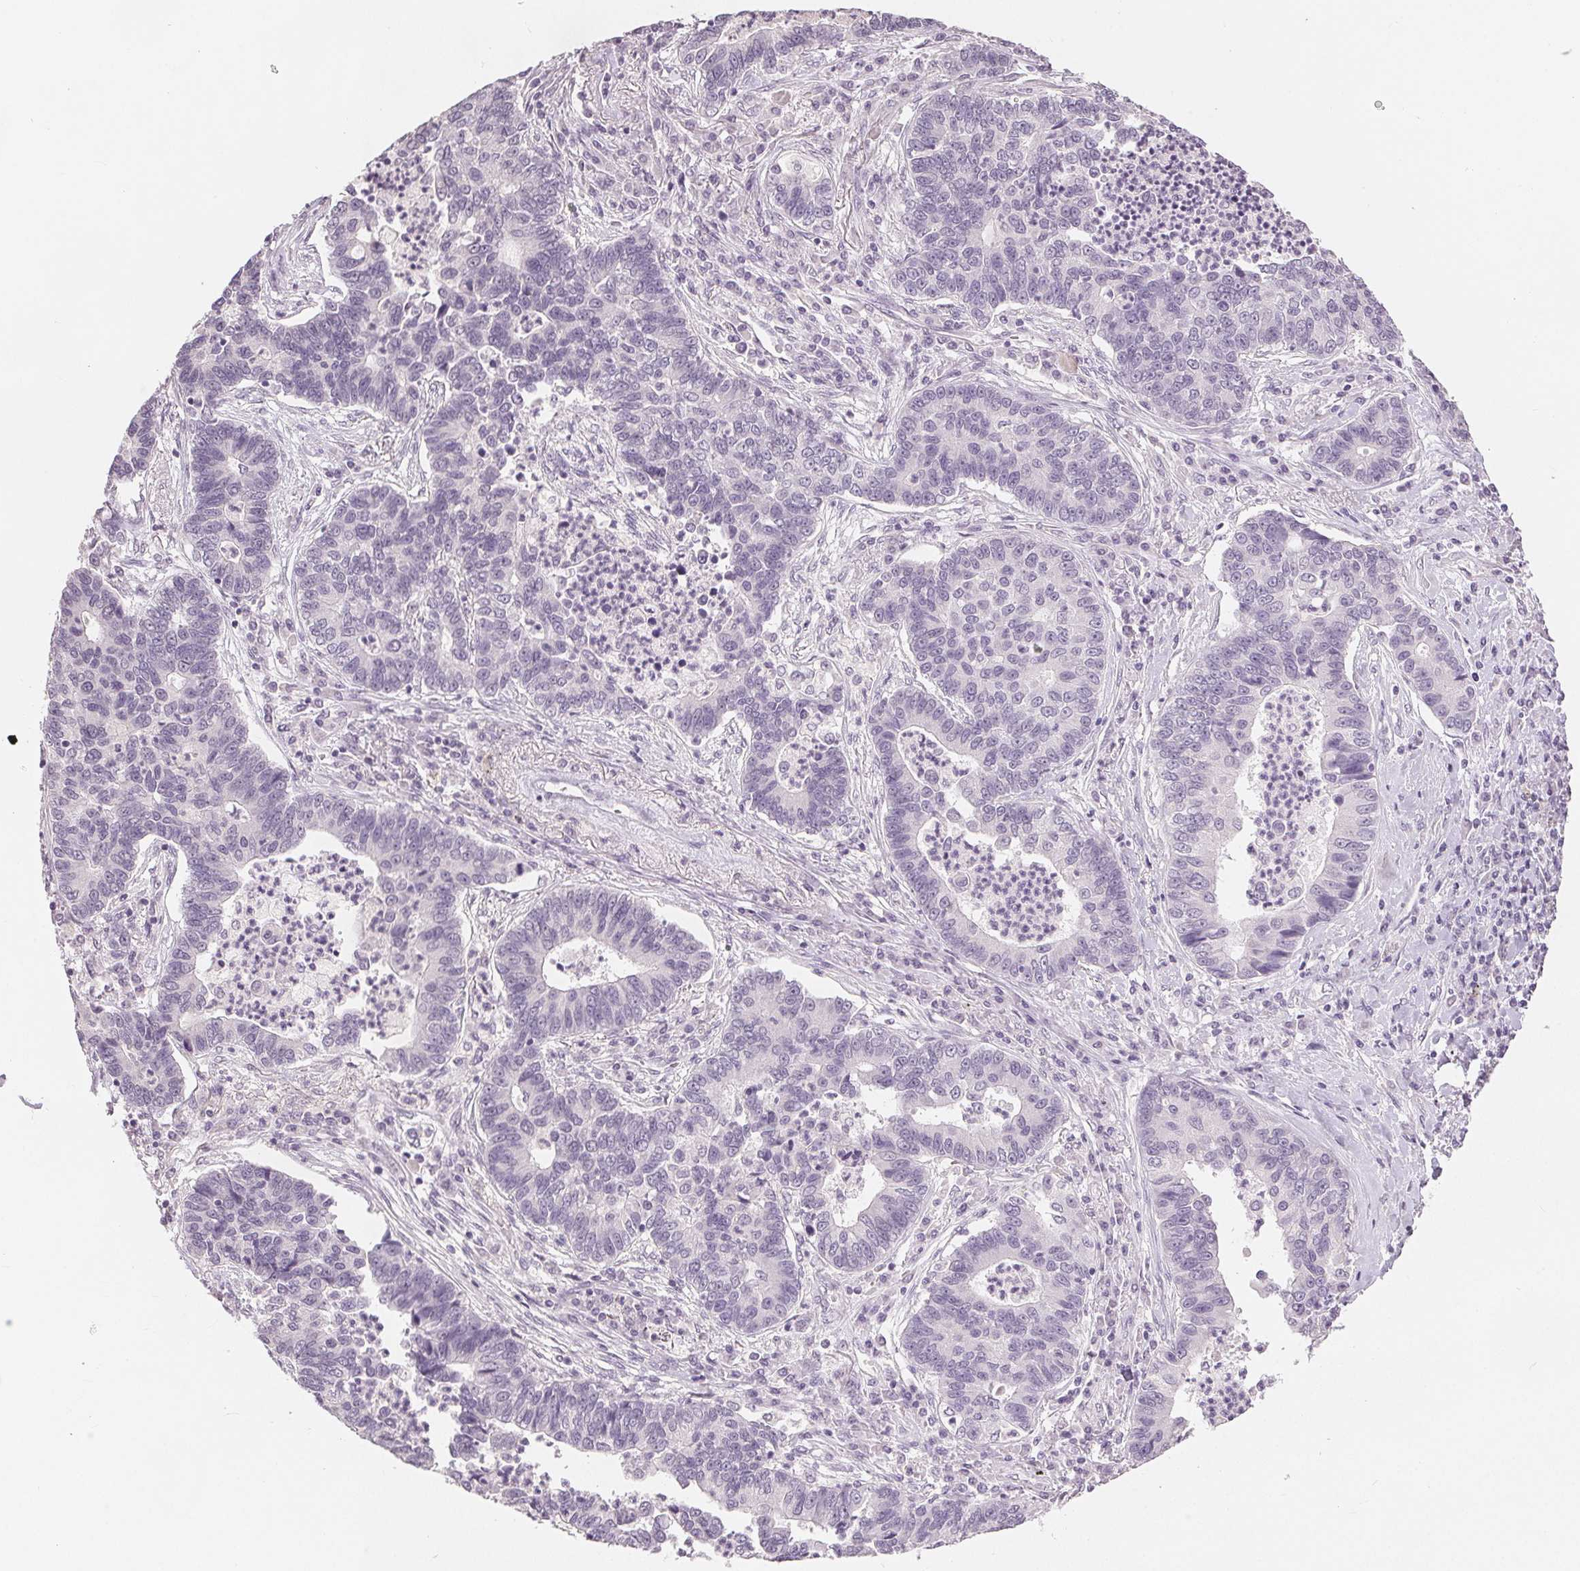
{"staining": {"intensity": "negative", "quantity": "none", "location": "none"}, "tissue": "lung cancer", "cell_type": "Tumor cells", "image_type": "cancer", "snomed": [{"axis": "morphology", "description": "Adenocarcinoma, NOS"}, {"axis": "topography", "description": "Lung"}], "caption": "A high-resolution histopathology image shows immunohistochemistry staining of adenocarcinoma (lung), which exhibits no significant staining in tumor cells.", "gene": "SLC27A5", "patient": {"sex": "female", "age": 57}}